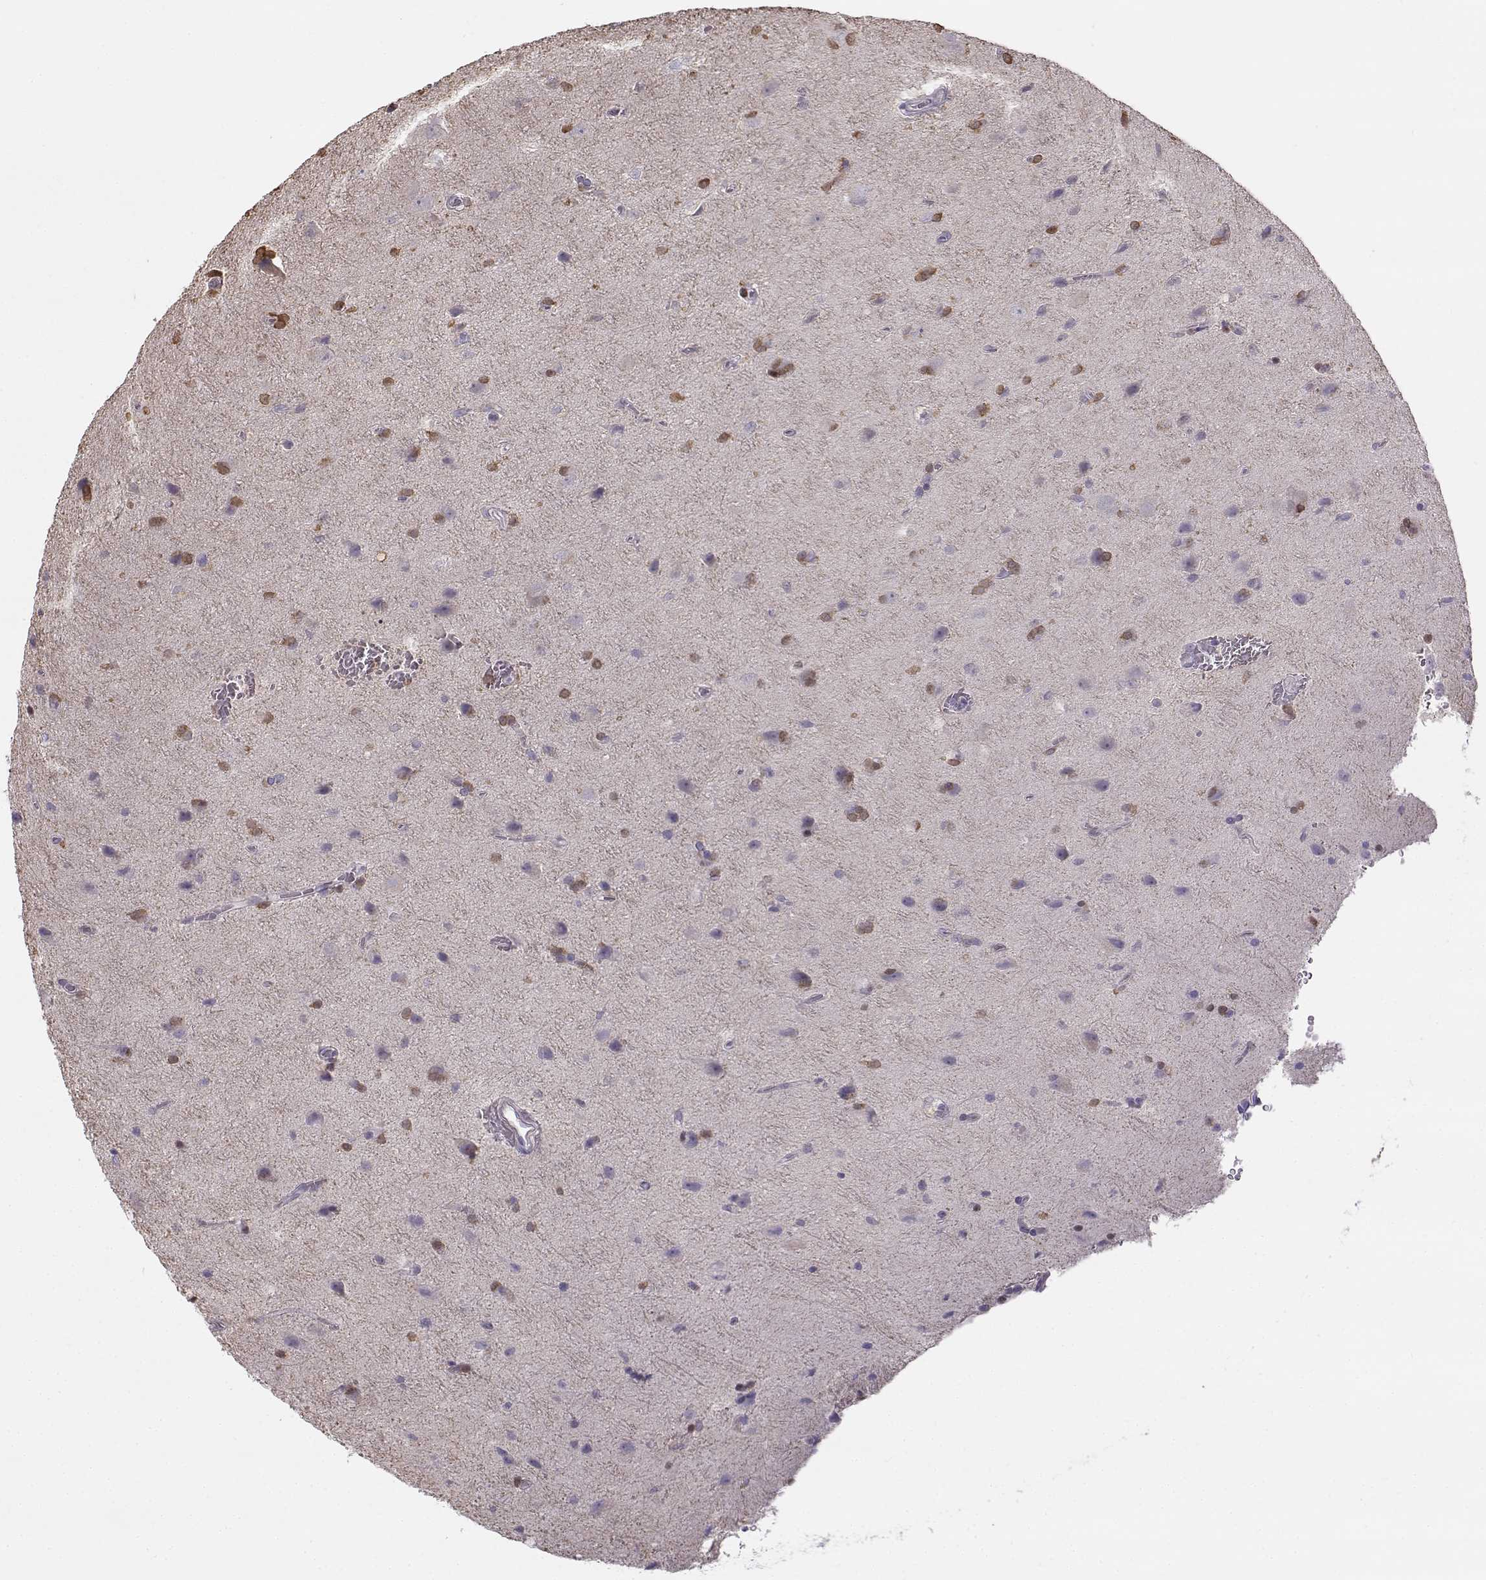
{"staining": {"intensity": "moderate", "quantity": ">75%", "location": "cytoplasmic/membranous"}, "tissue": "glioma", "cell_type": "Tumor cells", "image_type": "cancer", "snomed": [{"axis": "morphology", "description": "Glioma, malignant, Low grade"}, {"axis": "topography", "description": "Brain"}], "caption": "Immunohistochemistry (IHC) of glioma exhibits medium levels of moderate cytoplasmic/membranous positivity in approximately >75% of tumor cells.", "gene": "UCP3", "patient": {"sex": "male", "age": 58}}